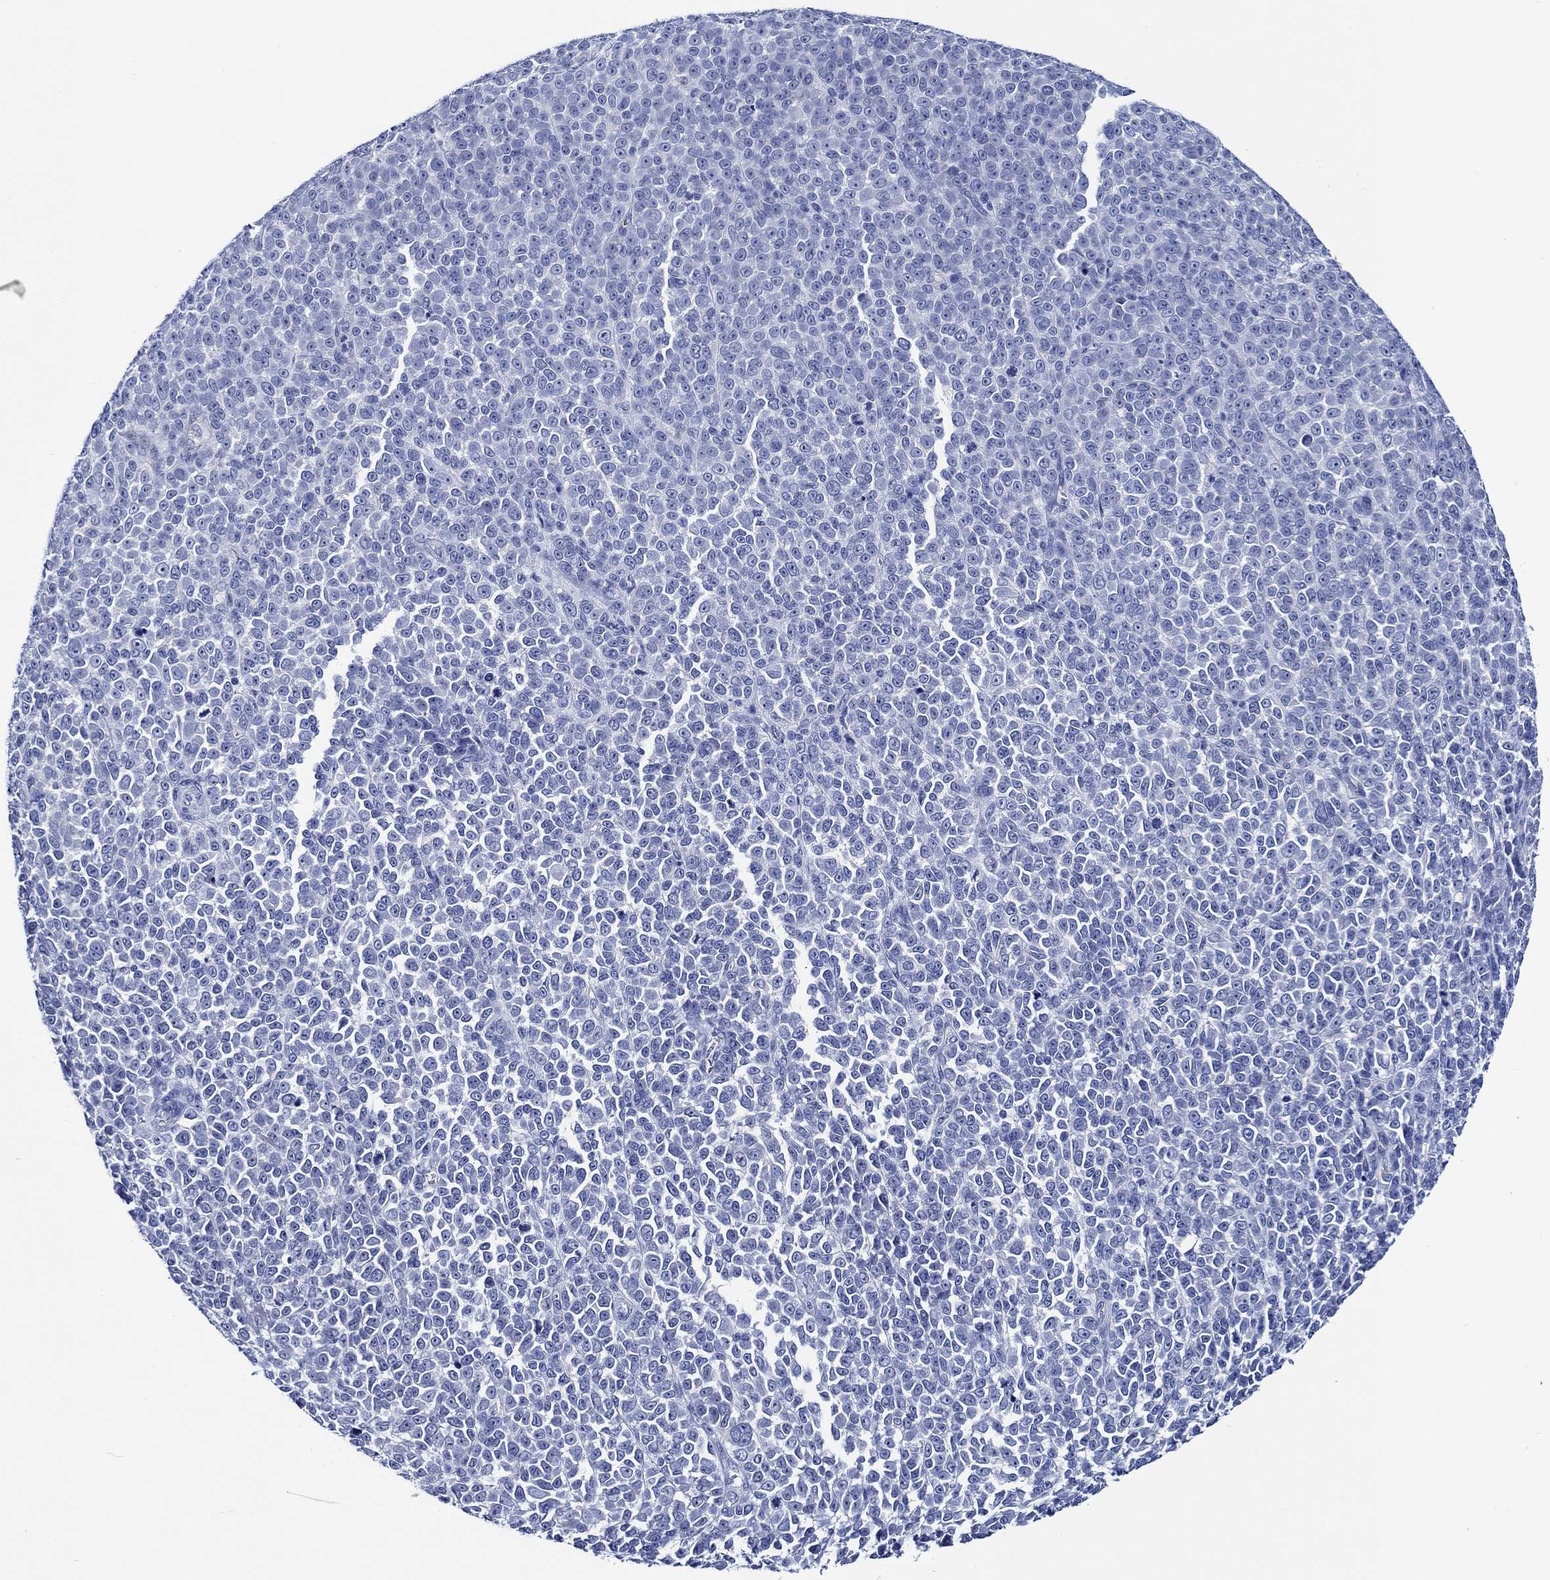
{"staining": {"intensity": "negative", "quantity": "none", "location": "none"}, "tissue": "melanoma", "cell_type": "Tumor cells", "image_type": "cancer", "snomed": [{"axis": "morphology", "description": "Malignant melanoma, NOS"}, {"axis": "topography", "description": "Skin"}], "caption": "Protein analysis of melanoma exhibits no significant expression in tumor cells.", "gene": "WDR62", "patient": {"sex": "female", "age": 95}}